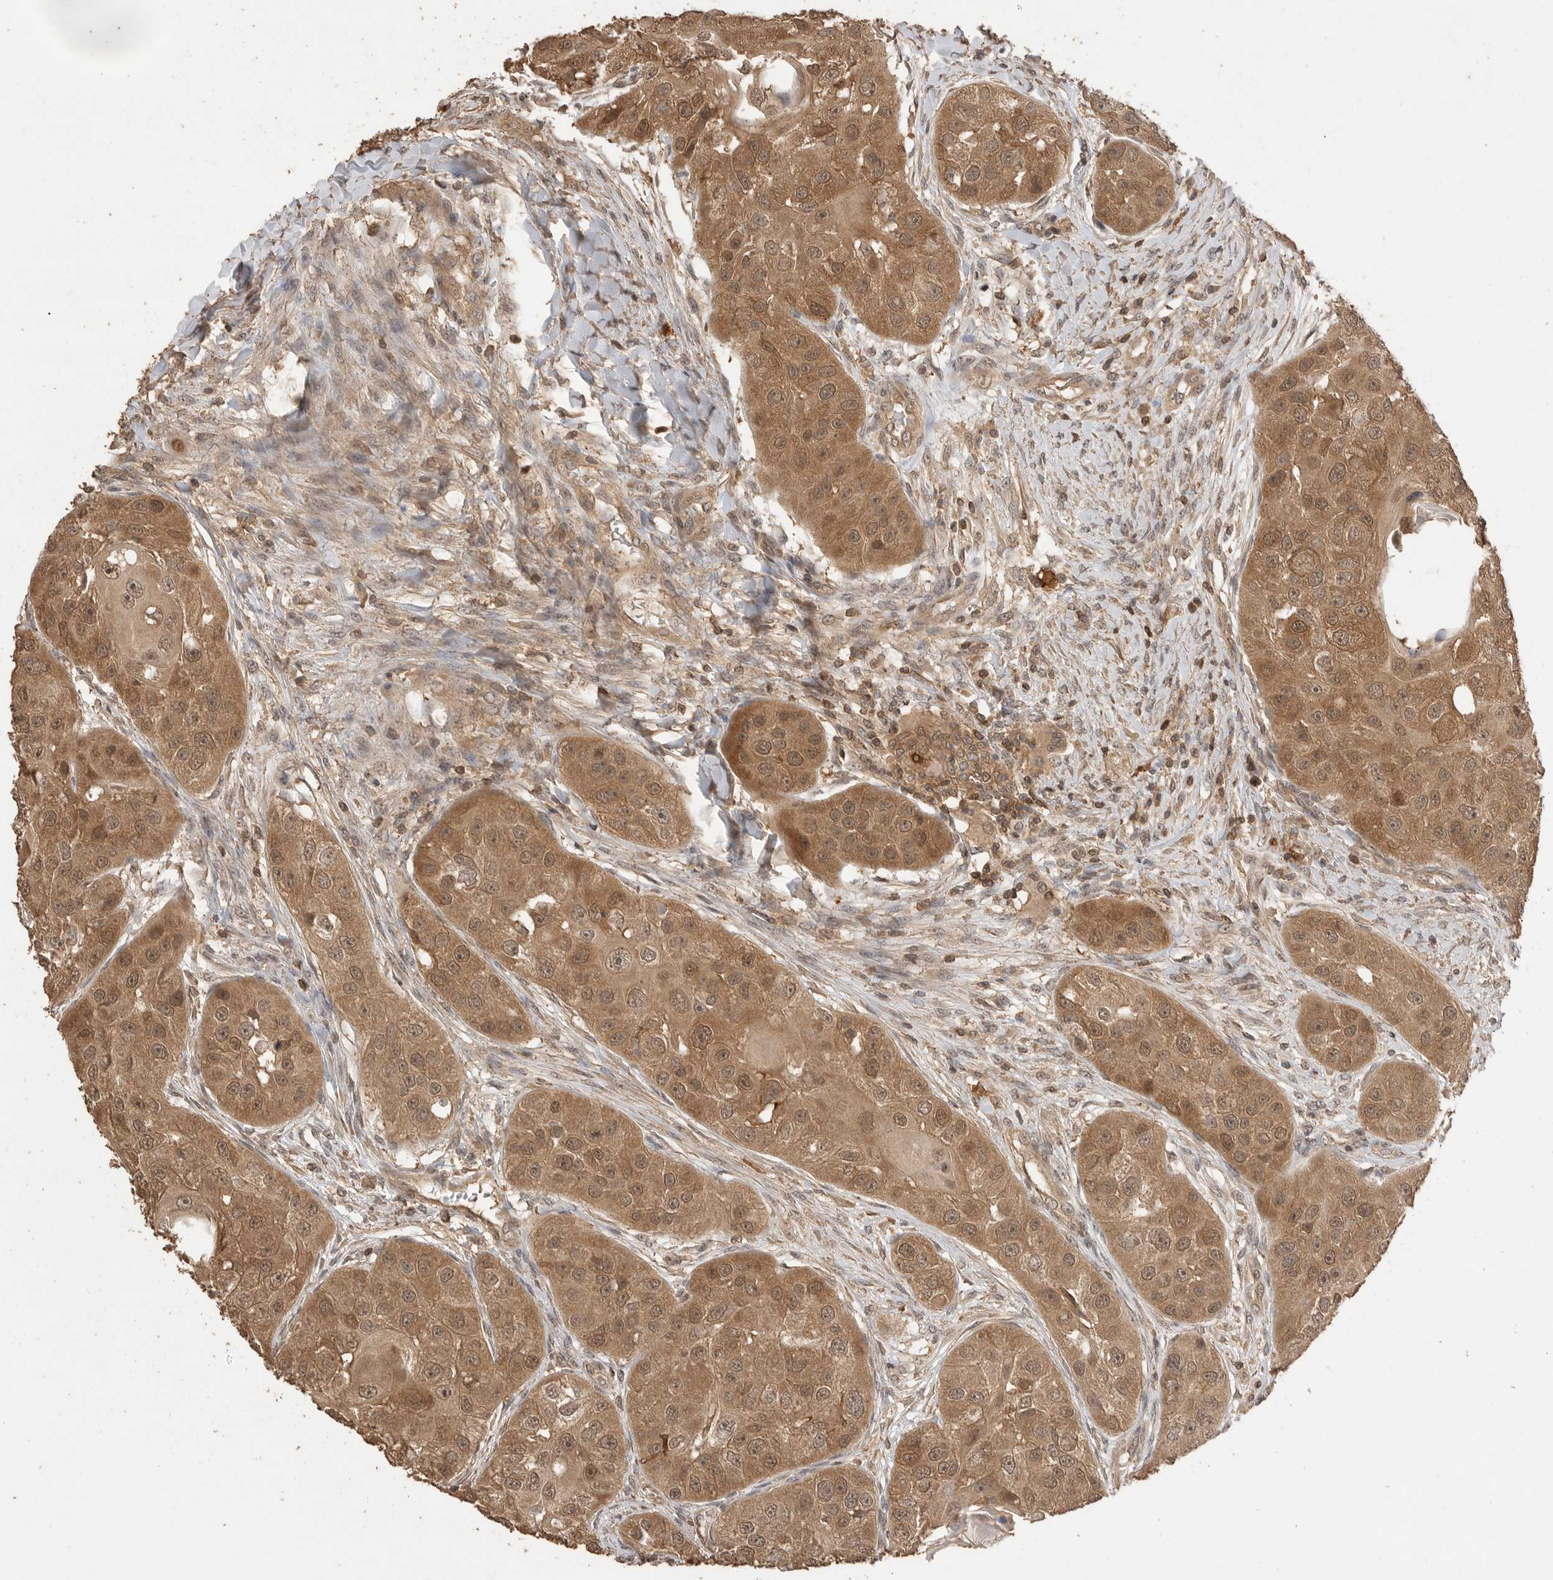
{"staining": {"intensity": "moderate", "quantity": ">75%", "location": "cytoplasmic/membranous,nuclear"}, "tissue": "head and neck cancer", "cell_type": "Tumor cells", "image_type": "cancer", "snomed": [{"axis": "morphology", "description": "Normal tissue, NOS"}, {"axis": "morphology", "description": "Squamous cell carcinoma, NOS"}, {"axis": "topography", "description": "Skeletal muscle"}, {"axis": "topography", "description": "Head-Neck"}], "caption": "Head and neck cancer (squamous cell carcinoma) stained with a brown dye displays moderate cytoplasmic/membranous and nuclear positive staining in approximately >75% of tumor cells.", "gene": "MAP2K1", "patient": {"sex": "male", "age": 51}}